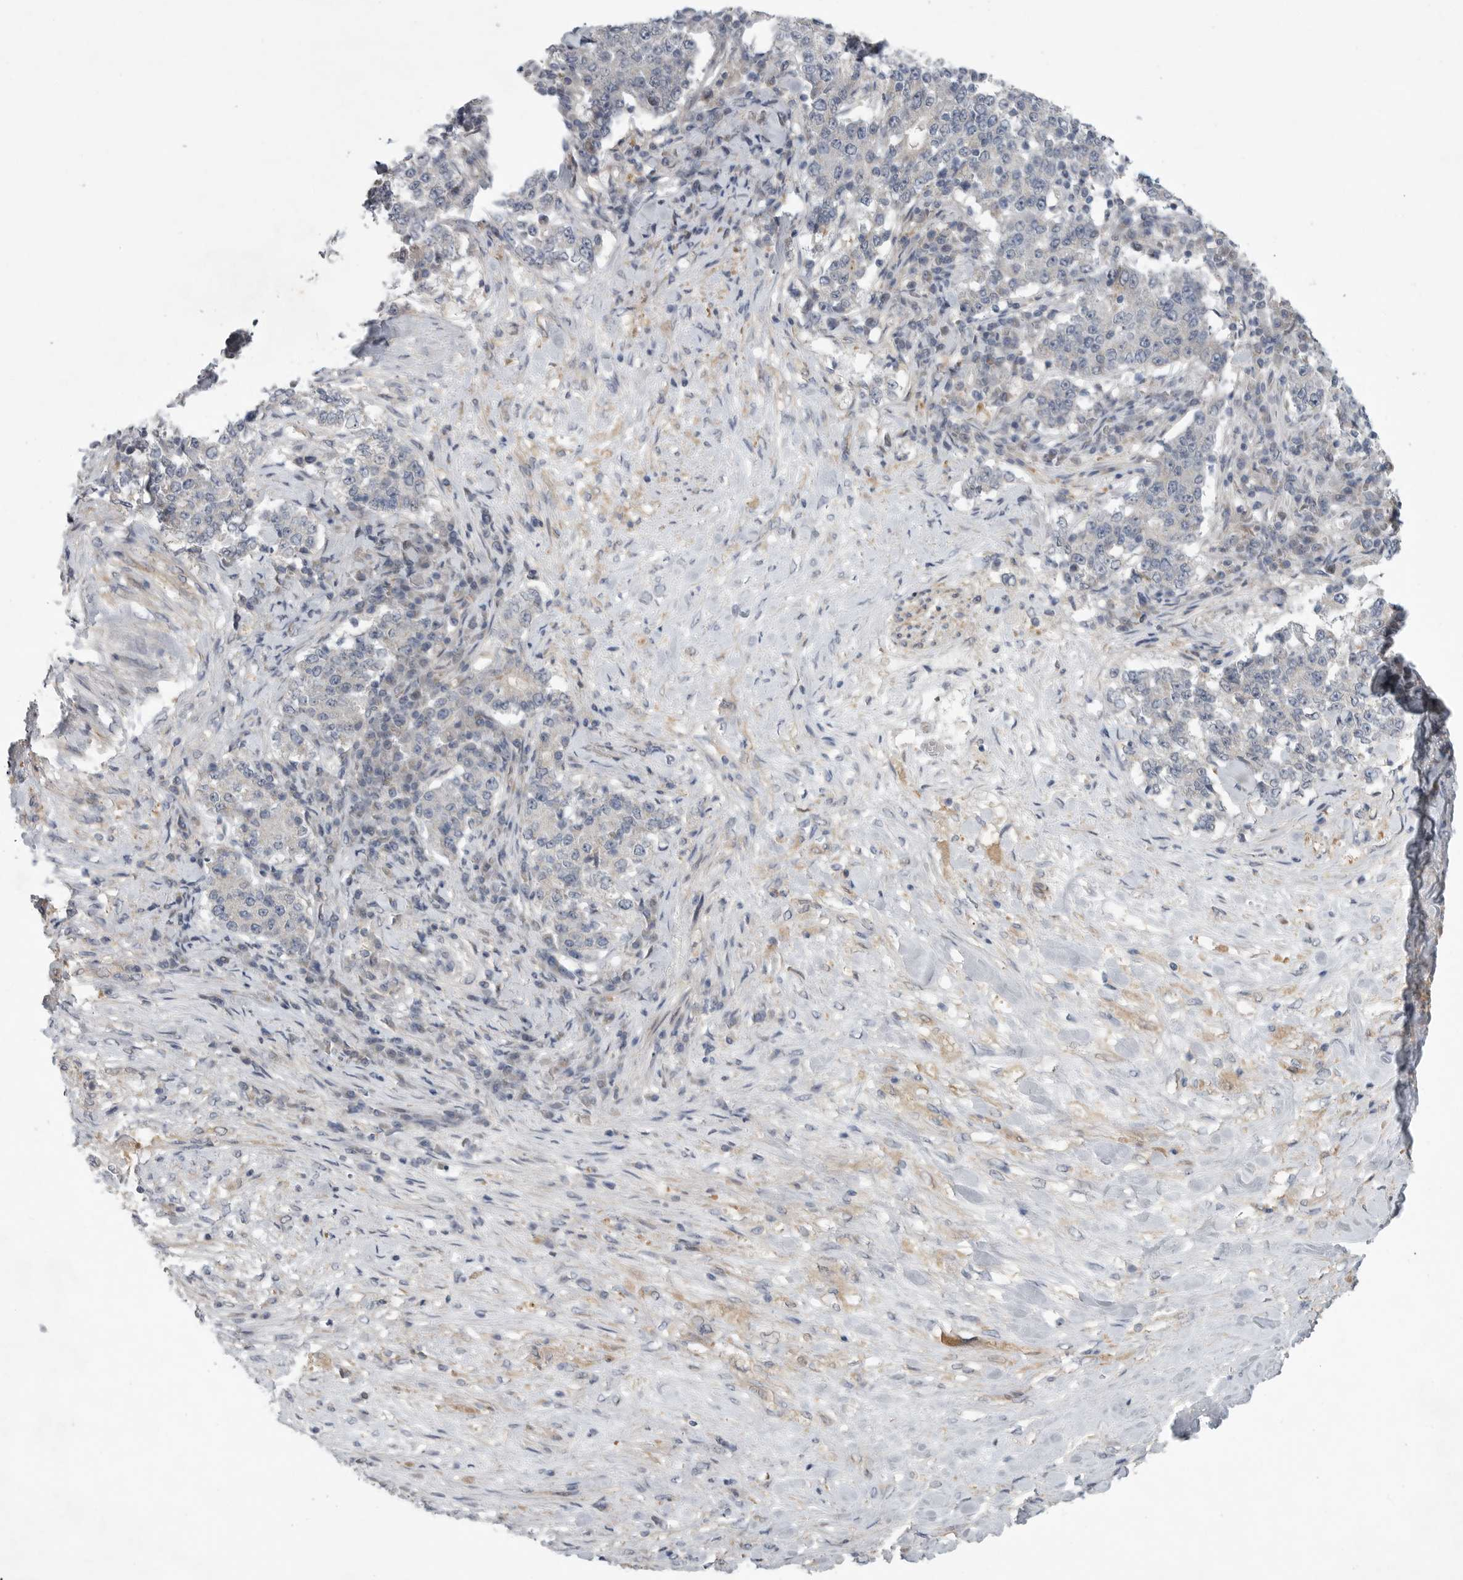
{"staining": {"intensity": "negative", "quantity": "none", "location": "none"}, "tissue": "stomach cancer", "cell_type": "Tumor cells", "image_type": "cancer", "snomed": [{"axis": "morphology", "description": "Adenocarcinoma, NOS"}, {"axis": "topography", "description": "Stomach"}], "caption": "DAB (3,3'-diaminobenzidine) immunohistochemical staining of human stomach cancer demonstrates no significant expression in tumor cells.", "gene": "FBXO43", "patient": {"sex": "male", "age": 59}}